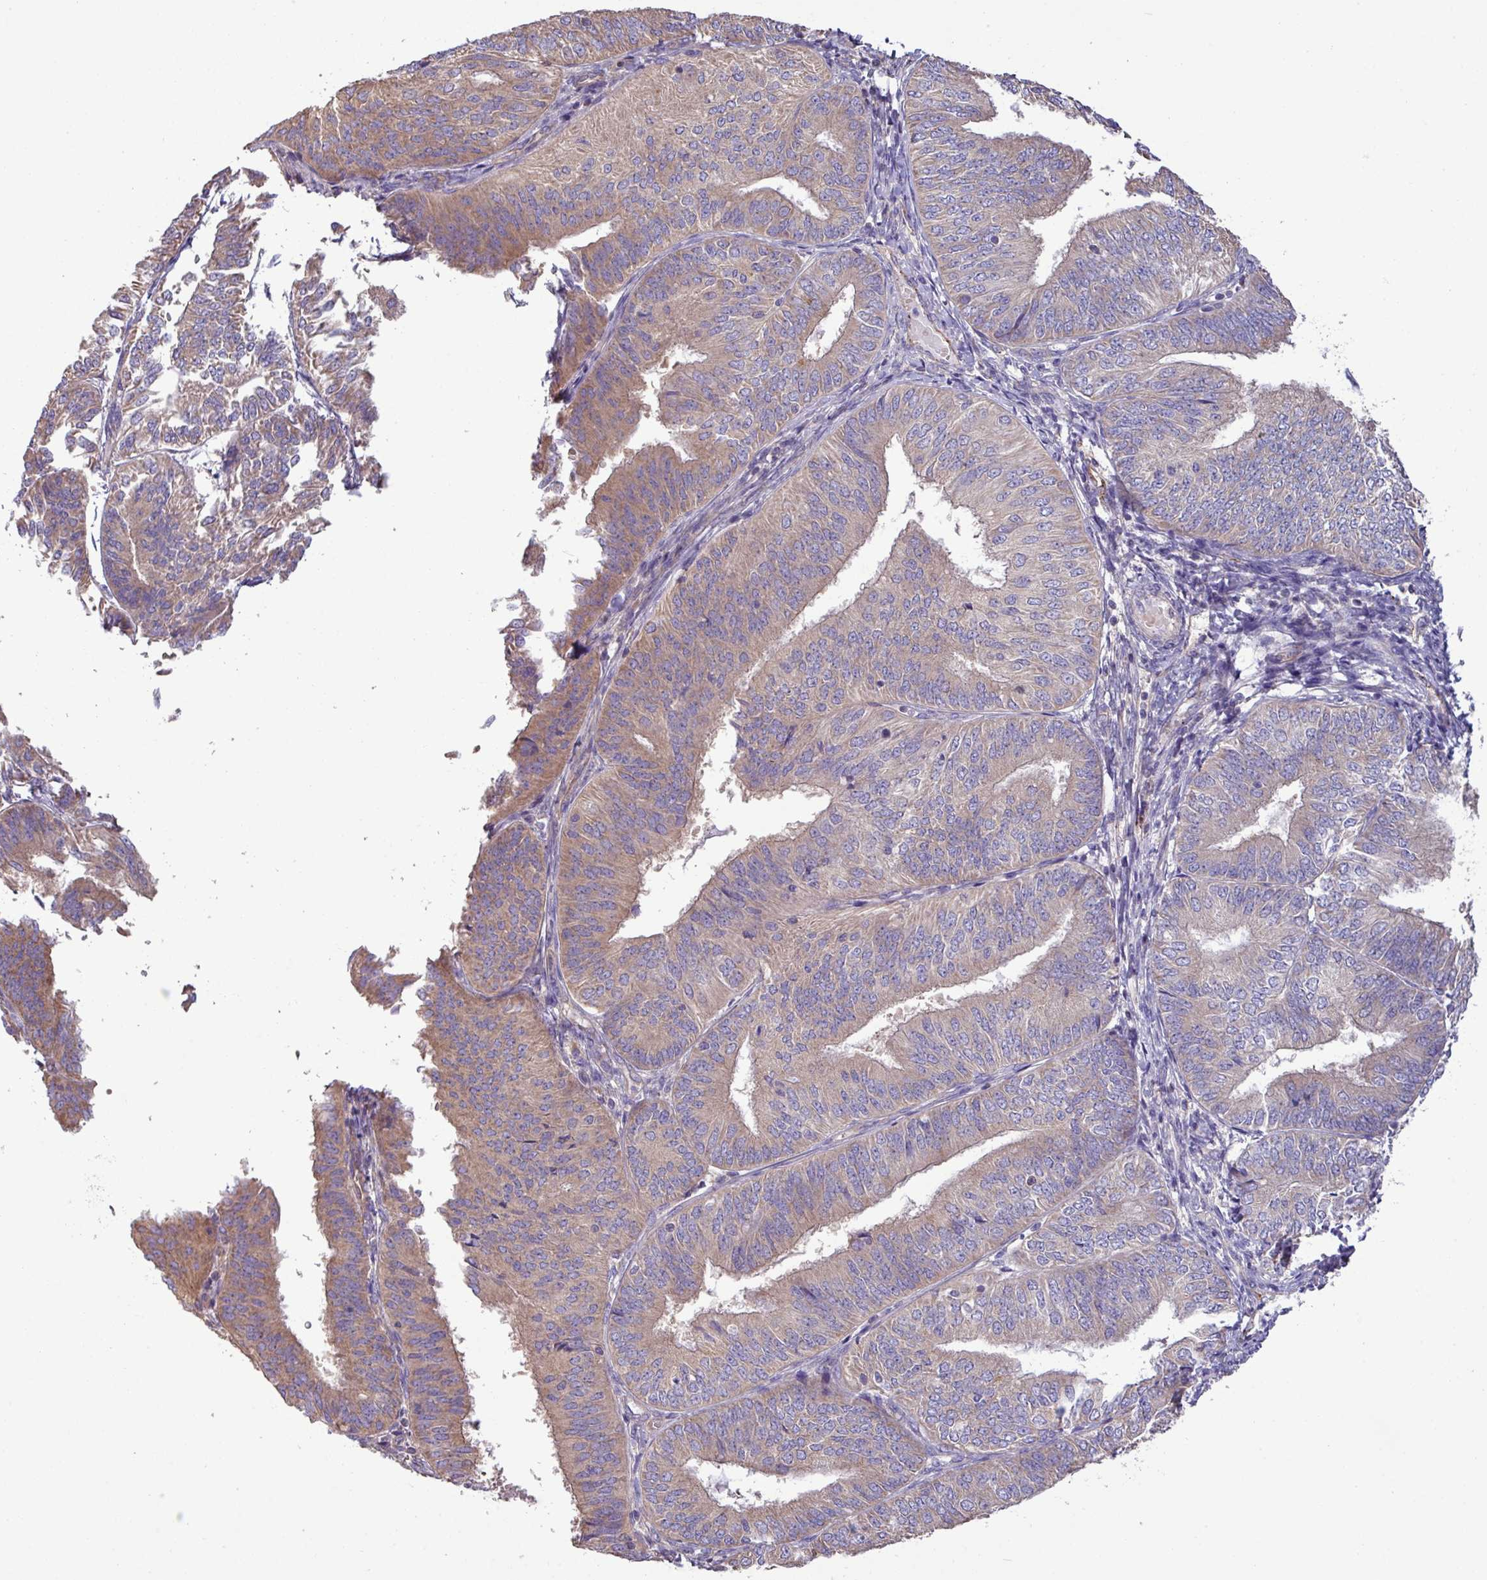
{"staining": {"intensity": "weak", "quantity": "25%-75%", "location": "cytoplasmic/membranous"}, "tissue": "endometrial cancer", "cell_type": "Tumor cells", "image_type": "cancer", "snomed": [{"axis": "morphology", "description": "Adenocarcinoma, NOS"}, {"axis": "topography", "description": "Endometrium"}], "caption": "Immunohistochemical staining of endometrial cancer (adenocarcinoma) displays weak cytoplasmic/membranous protein expression in about 25%-75% of tumor cells.", "gene": "PPM1J", "patient": {"sex": "female", "age": 58}}